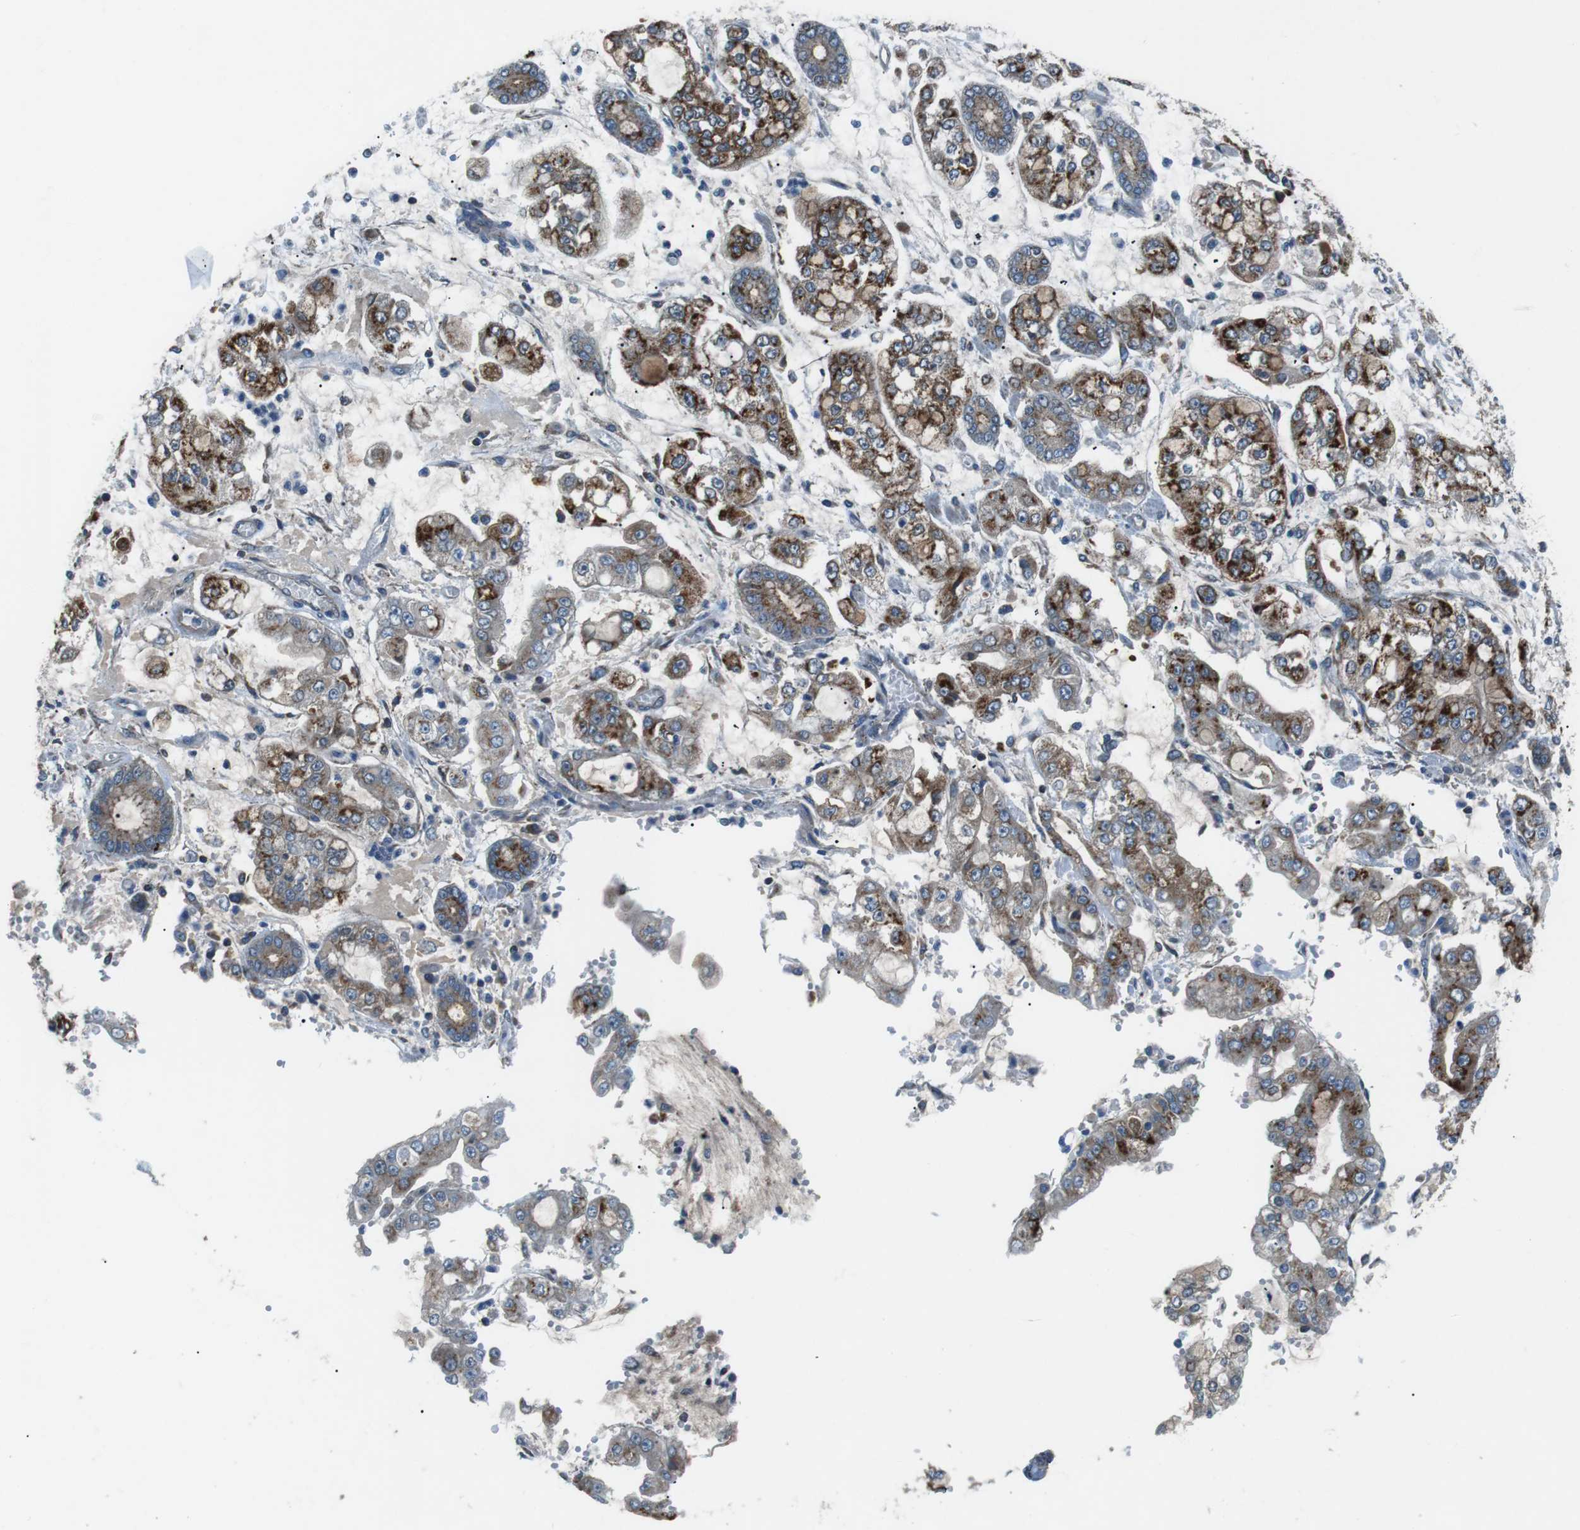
{"staining": {"intensity": "moderate", "quantity": ">75%", "location": "cytoplasmic/membranous"}, "tissue": "stomach cancer", "cell_type": "Tumor cells", "image_type": "cancer", "snomed": [{"axis": "morphology", "description": "Adenocarcinoma, NOS"}, {"axis": "topography", "description": "Stomach"}], "caption": "Moderate cytoplasmic/membranous expression is seen in about >75% of tumor cells in stomach adenocarcinoma. The staining was performed using DAB to visualize the protein expression in brown, while the nuclei were stained in blue with hematoxylin (Magnification: 20x).", "gene": "FAM3B", "patient": {"sex": "male", "age": 76}}